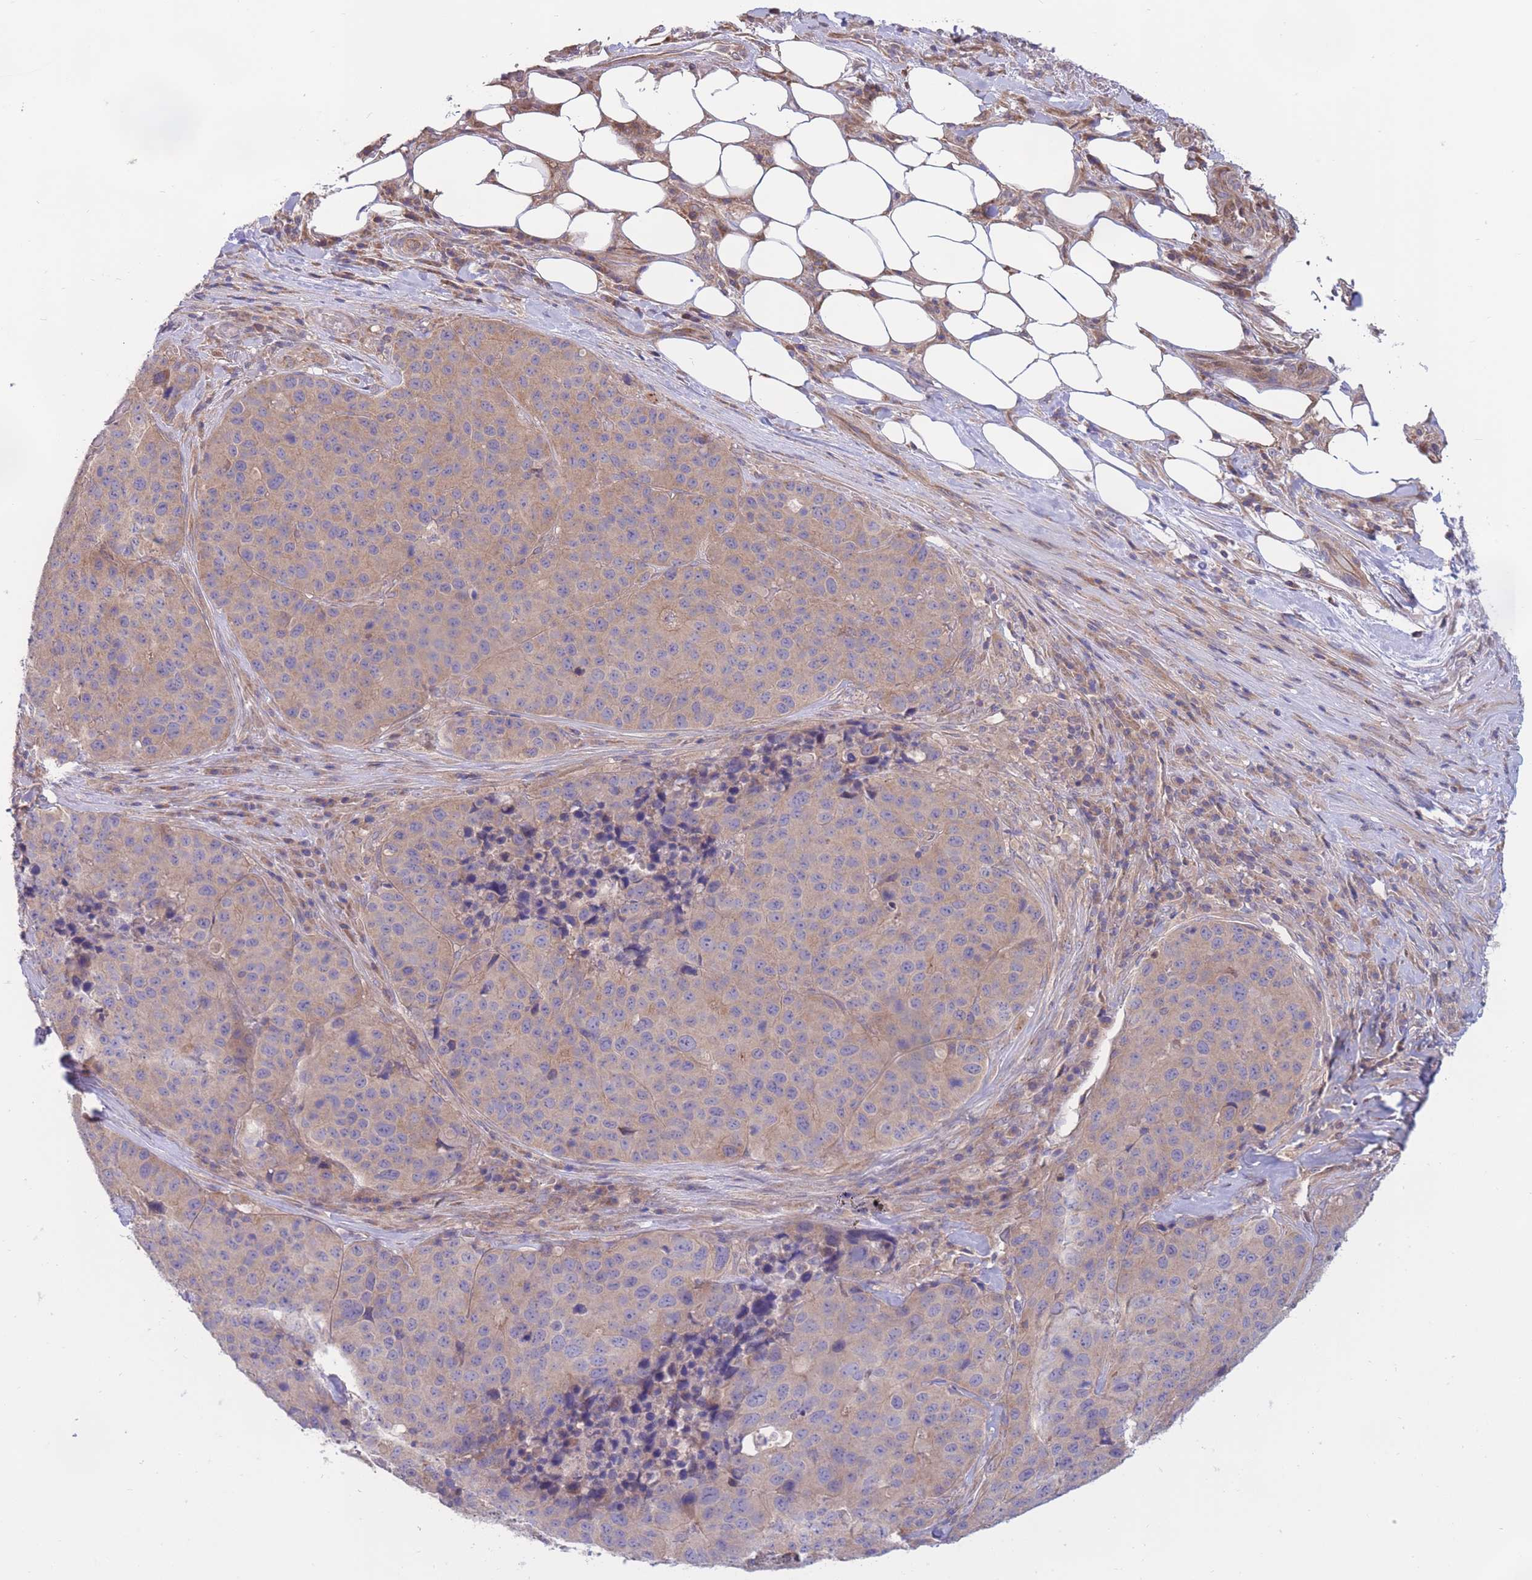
{"staining": {"intensity": "moderate", "quantity": ">75%", "location": "cytoplasmic/membranous"}, "tissue": "stomach cancer", "cell_type": "Tumor cells", "image_type": "cancer", "snomed": [{"axis": "morphology", "description": "Adenocarcinoma, NOS"}, {"axis": "topography", "description": "Stomach"}], "caption": "Immunohistochemical staining of human stomach adenocarcinoma reveals medium levels of moderate cytoplasmic/membranous protein positivity in about >75% of tumor cells. (DAB (3,3'-diaminobenzidine) IHC, brown staining for protein, blue staining for nuclei).", "gene": "ALS2CL", "patient": {"sex": "male", "age": 71}}